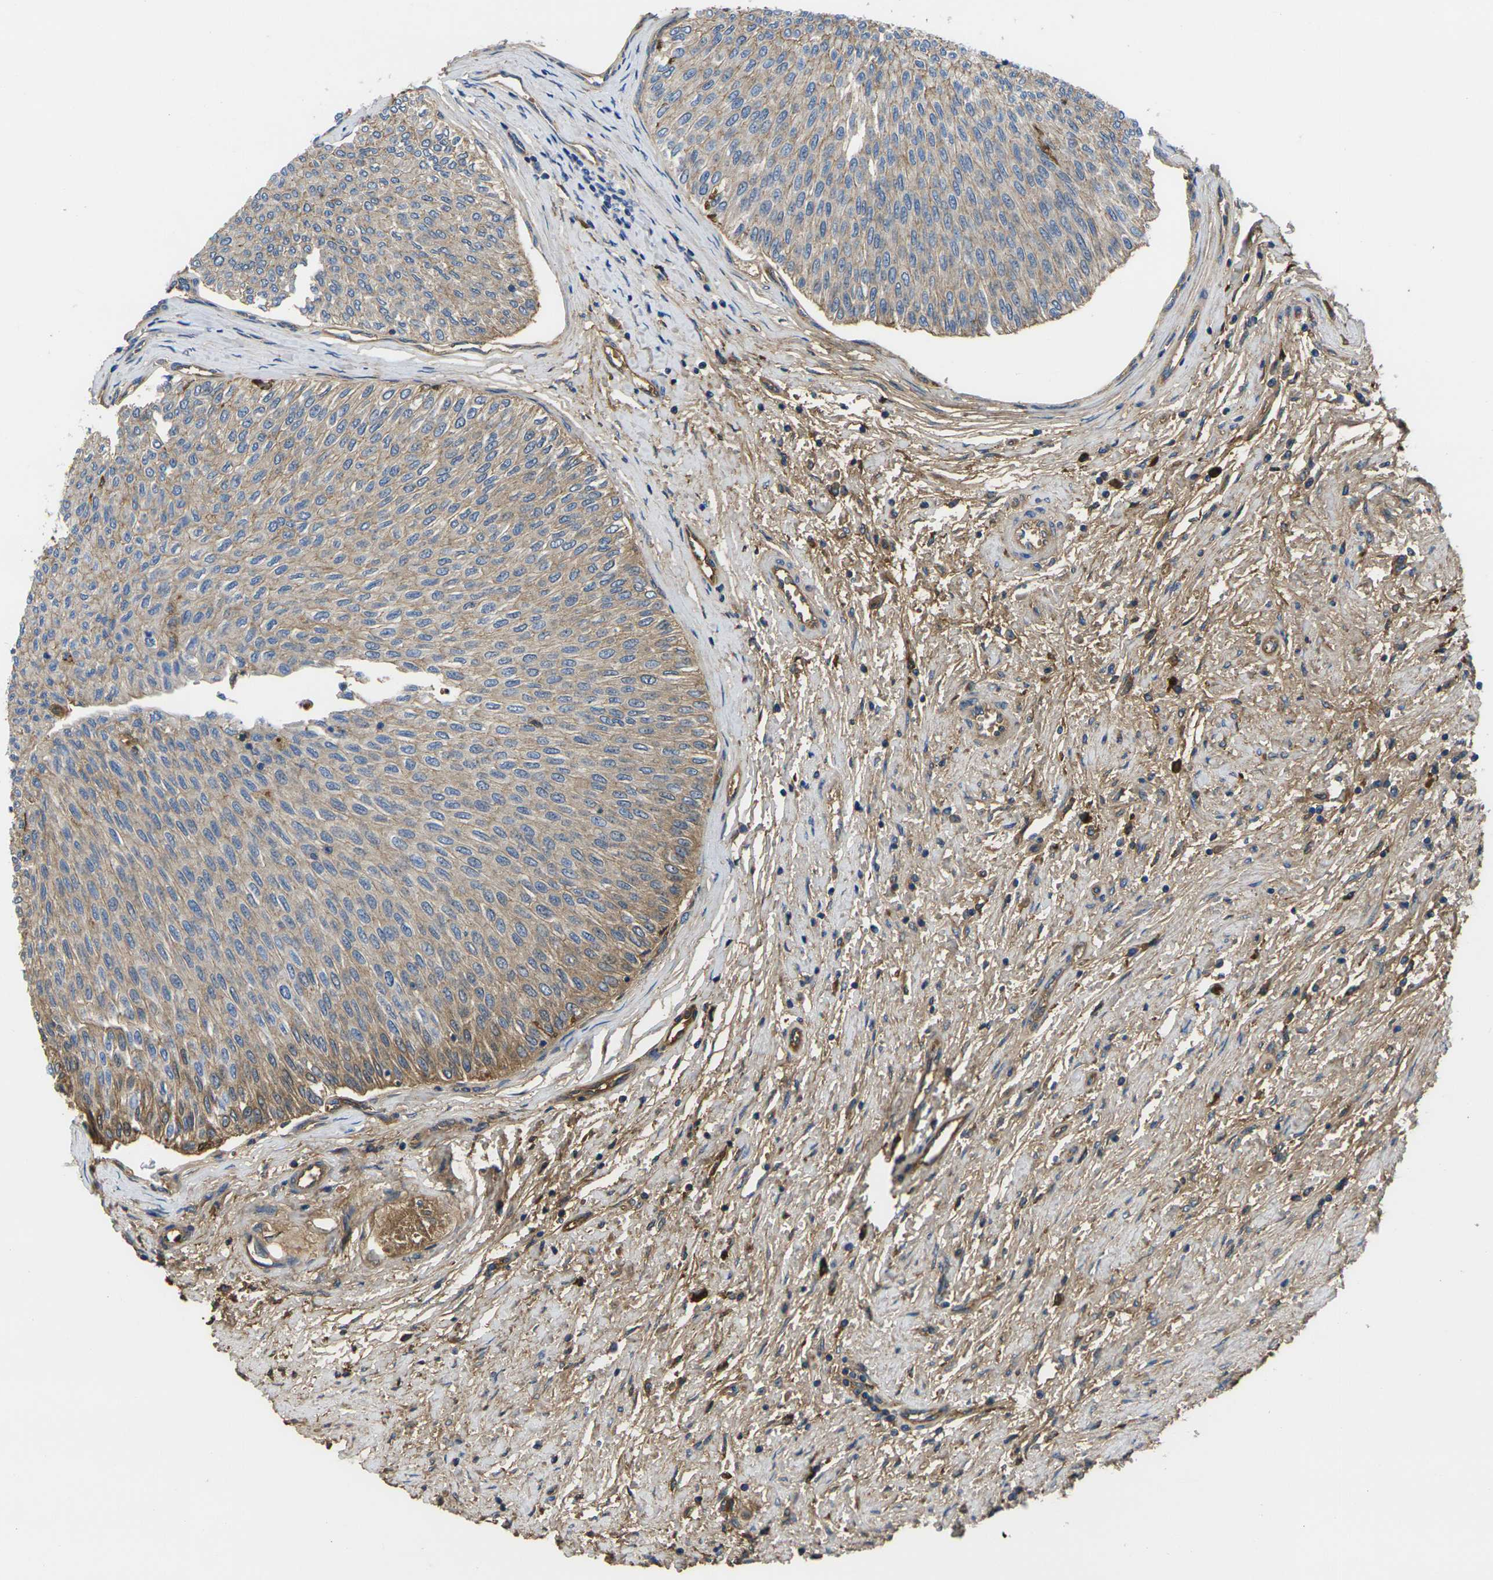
{"staining": {"intensity": "moderate", "quantity": "25%-75%", "location": "cytoplasmic/membranous"}, "tissue": "urothelial cancer", "cell_type": "Tumor cells", "image_type": "cancer", "snomed": [{"axis": "morphology", "description": "Urothelial carcinoma, Low grade"}, {"axis": "topography", "description": "Urinary bladder"}], "caption": "There is medium levels of moderate cytoplasmic/membranous positivity in tumor cells of urothelial cancer, as demonstrated by immunohistochemical staining (brown color).", "gene": "GREM2", "patient": {"sex": "male", "age": 78}}